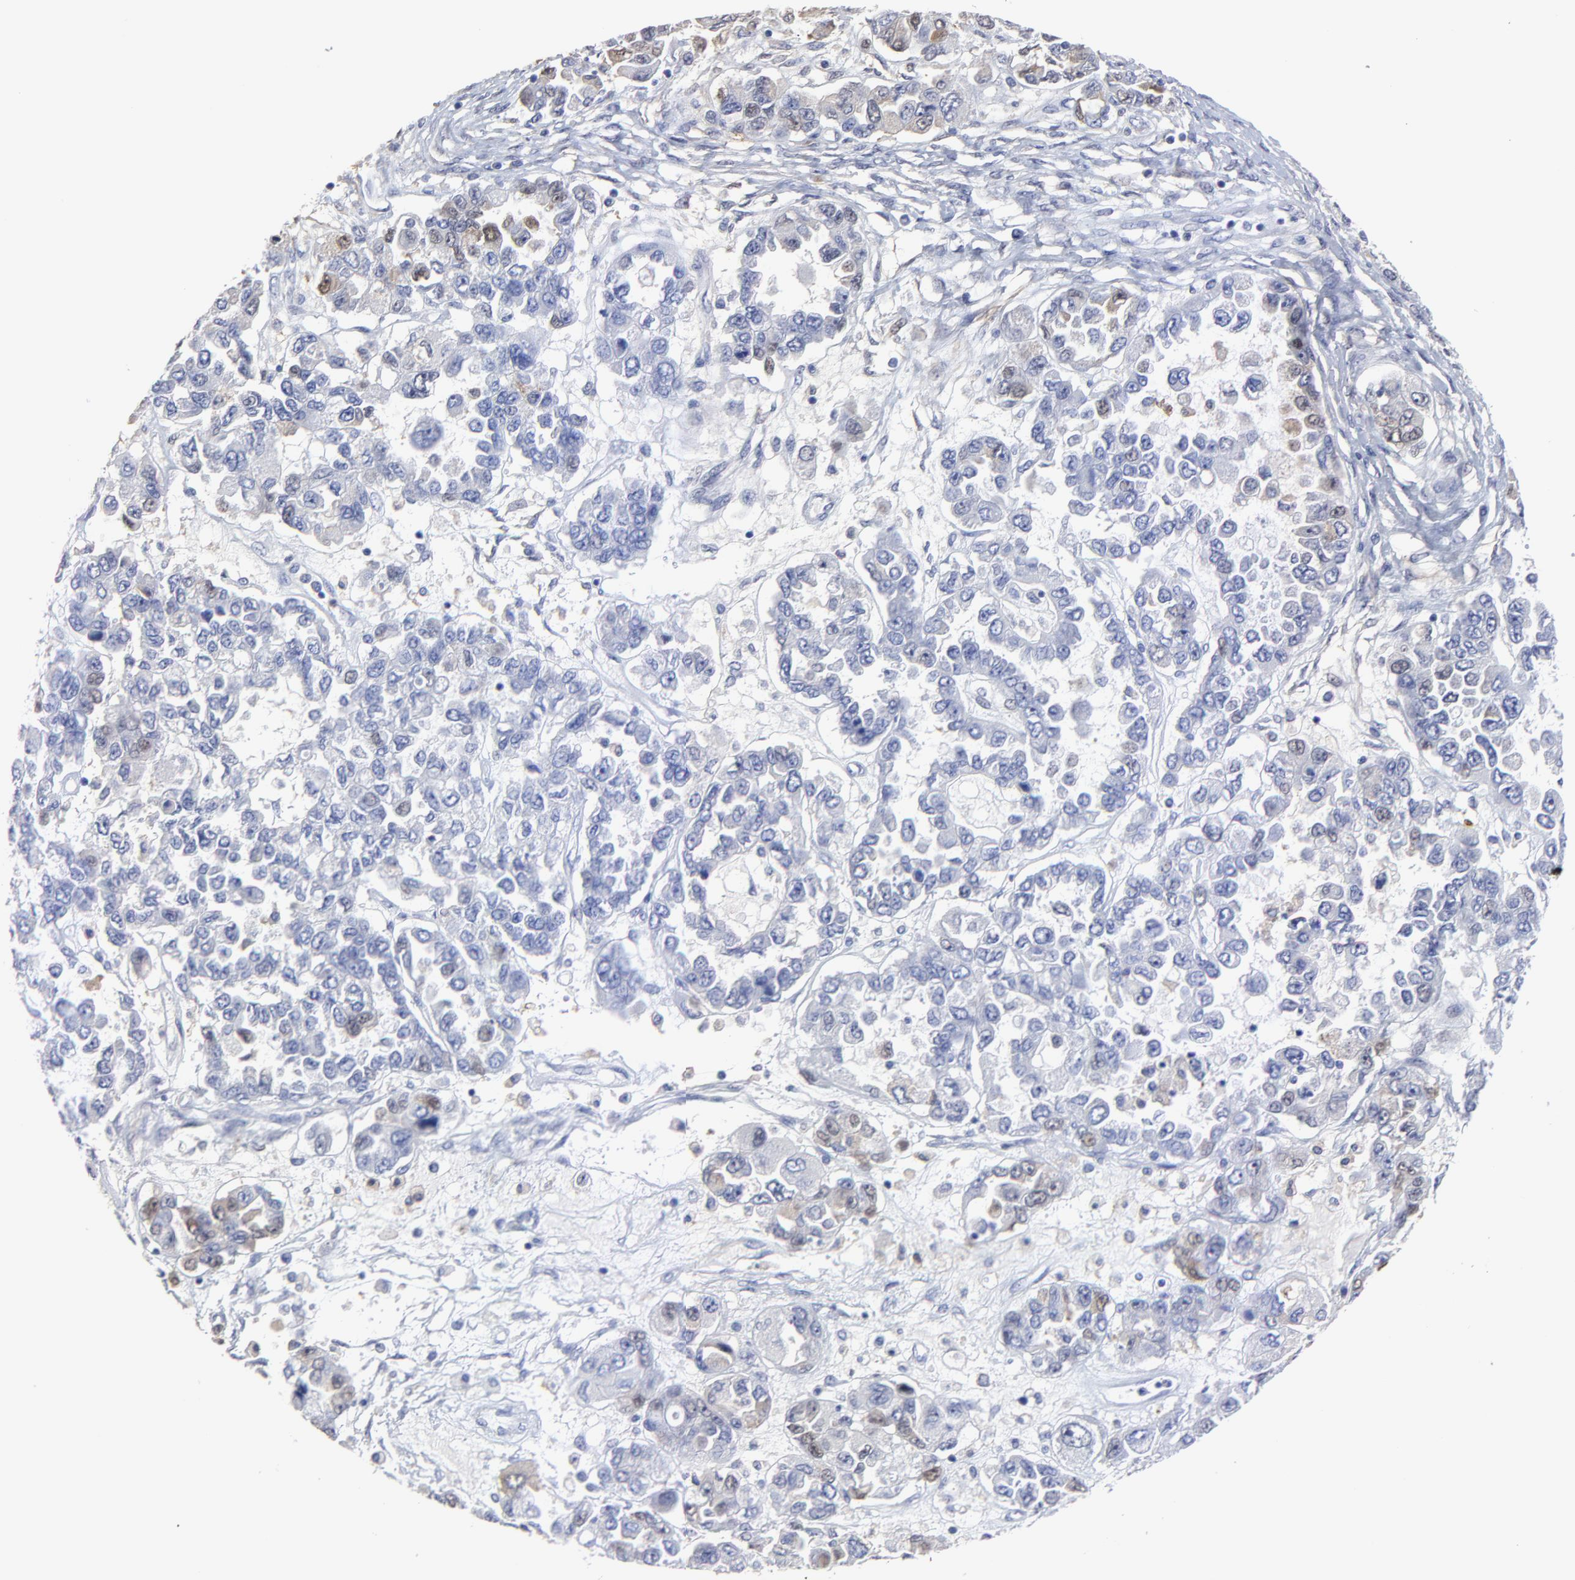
{"staining": {"intensity": "moderate", "quantity": "<25%", "location": "cytoplasmic/membranous,nuclear"}, "tissue": "ovarian cancer", "cell_type": "Tumor cells", "image_type": "cancer", "snomed": [{"axis": "morphology", "description": "Cystadenocarcinoma, serous, NOS"}, {"axis": "topography", "description": "Ovary"}], "caption": "The image shows a brown stain indicating the presence of a protein in the cytoplasmic/membranous and nuclear of tumor cells in serous cystadenocarcinoma (ovarian).", "gene": "SMARCA1", "patient": {"sex": "female", "age": 84}}